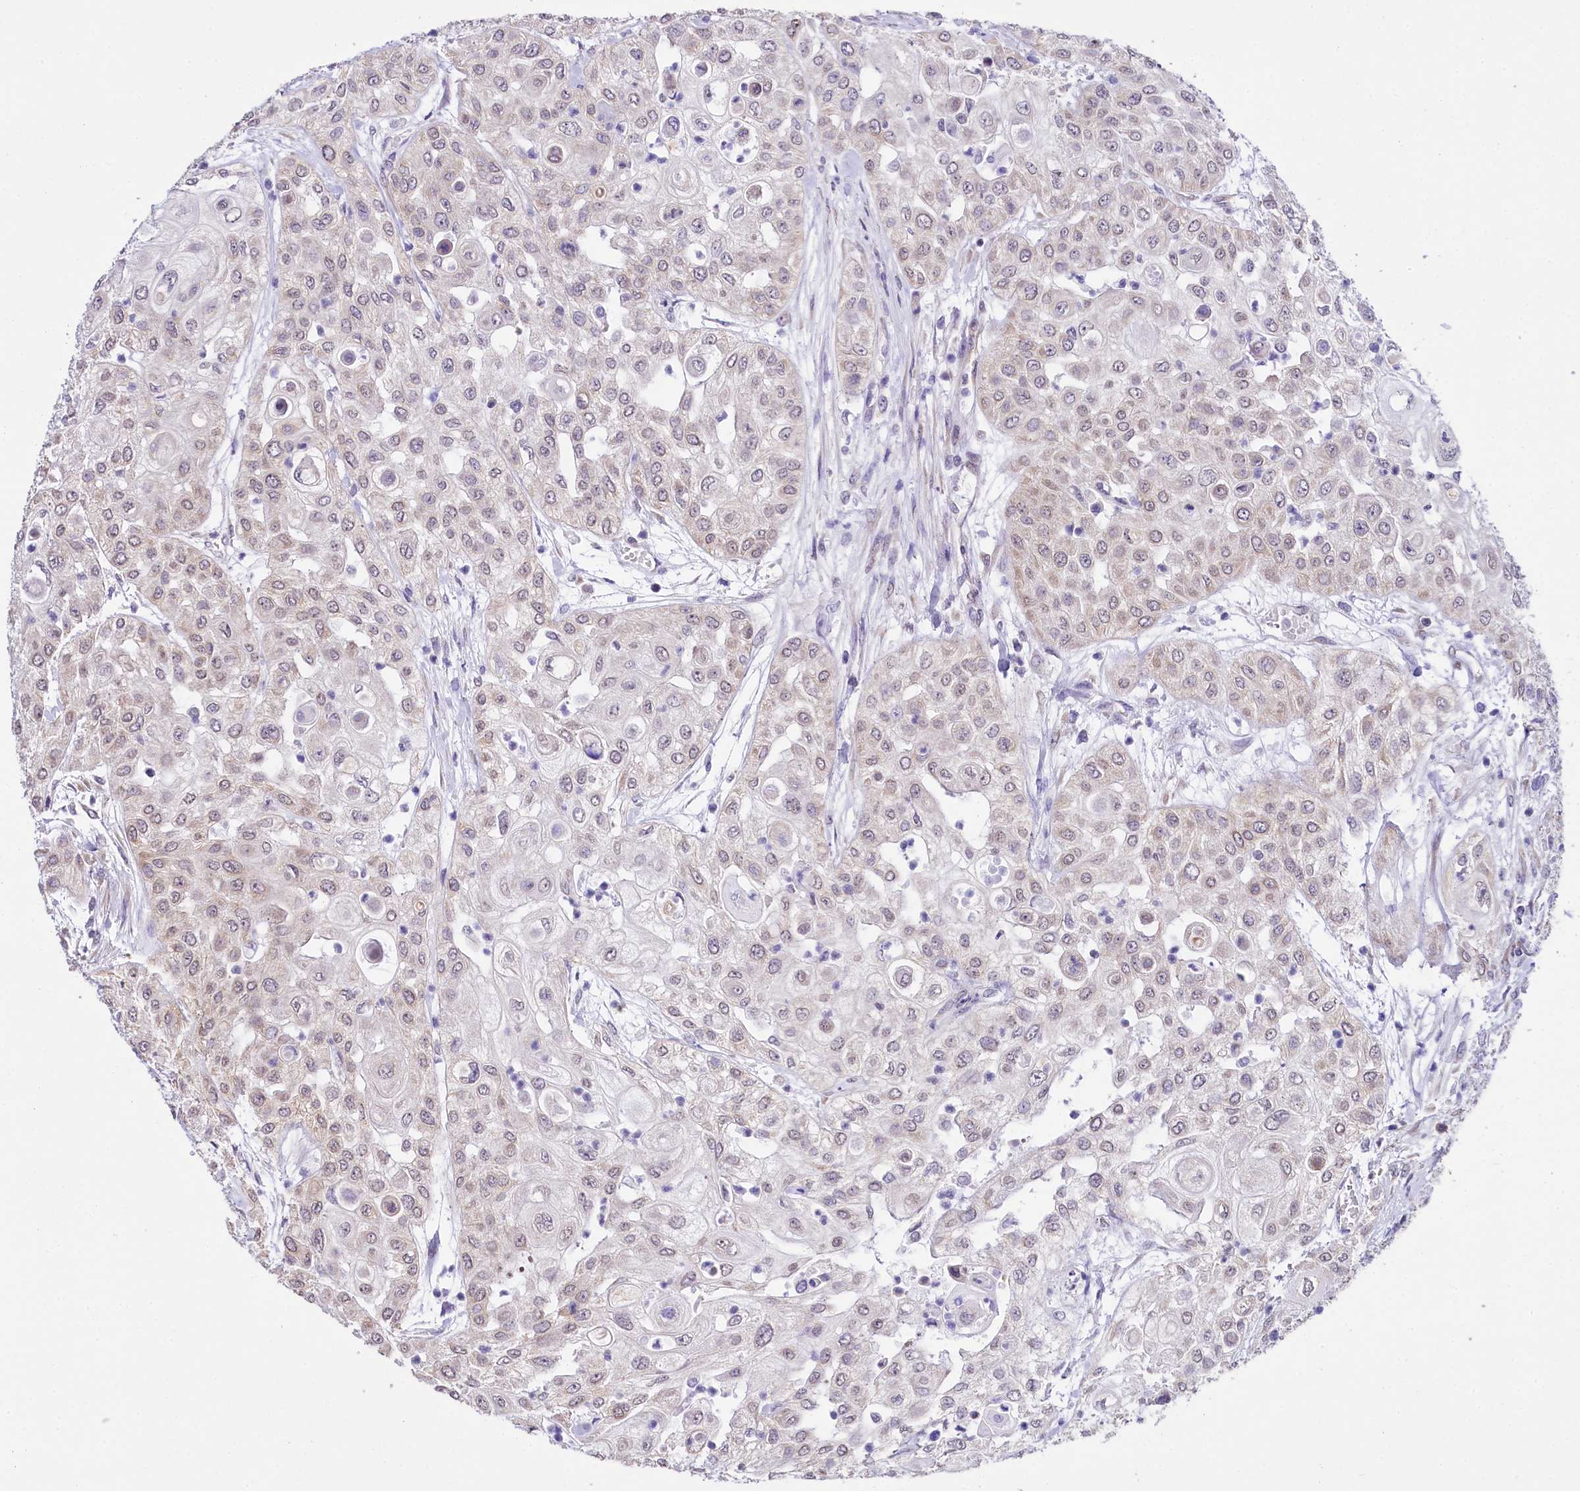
{"staining": {"intensity": "weak", "quantity": "25%-75%", "location": "cytoplasmic/membranous,nuclear"}, "tissue": "urothelial cancer", "cell_type": "Tumor cells", "image_type": "cancer", "snomed": [{"axis": "morphology", "description": "Urothelial carcinoma, High grade"}, {"axis": "topography", "description": "Urinary bladder"}], "caption": "The image exhibits staining of urothelial carcinoma (high-grade), revealing weak cytoplasmic/membranous and nuclear protein expression (brown color) within tumor cells. (brown staining indicates protein expression, while blue staining denotes nuclei).", "gene": "SPATS2", "patient": {"sex": "female", "age": 79}}